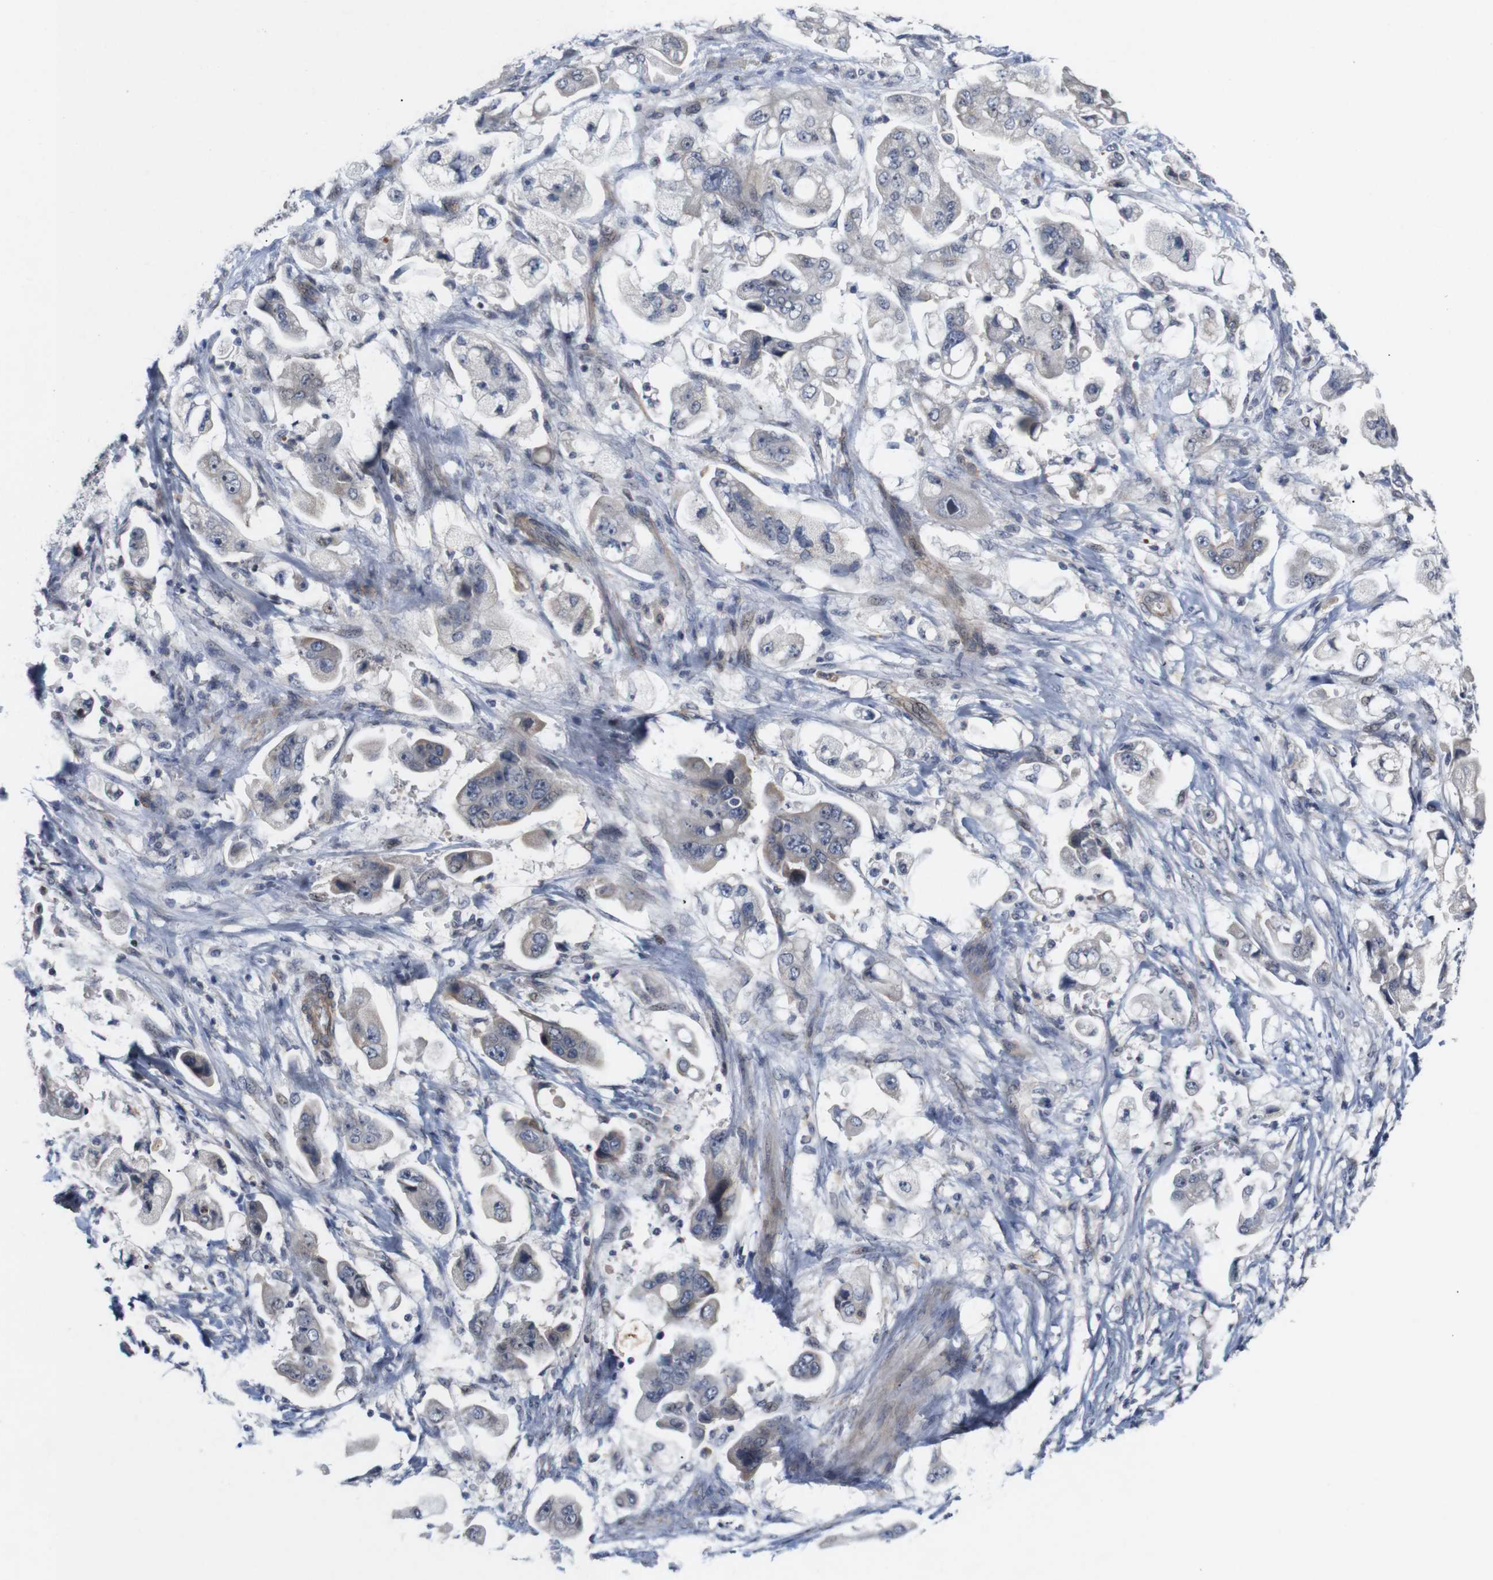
{"staining": {"intensity": "weak", "quantity": "<25%", "location": "cytoplasmic/membranous"}, "tissue": "stomach cancer", "cell_type": "Tumor cells", "image_type": "cancer", "snomed": [{"axis": "morphology", "description": "Adenocarcinoma, NOS"}, {"axis": "topography", "description": "Stomach"}], "caption": "This histopathology image is of adenocarcinoma (stomach) stained with immunohistochemistry (IHC) to label a protein in brown with the nuclei are counter-stained blue. There is no expression in tumor cells. The staining is performed using DAB (3,3'-diaminobenzidine) brown chromogen with nuclei counter-stained in using hematoxylin.", "gene": "CYB561", "patient": {"sex": "male", "age": 62}}